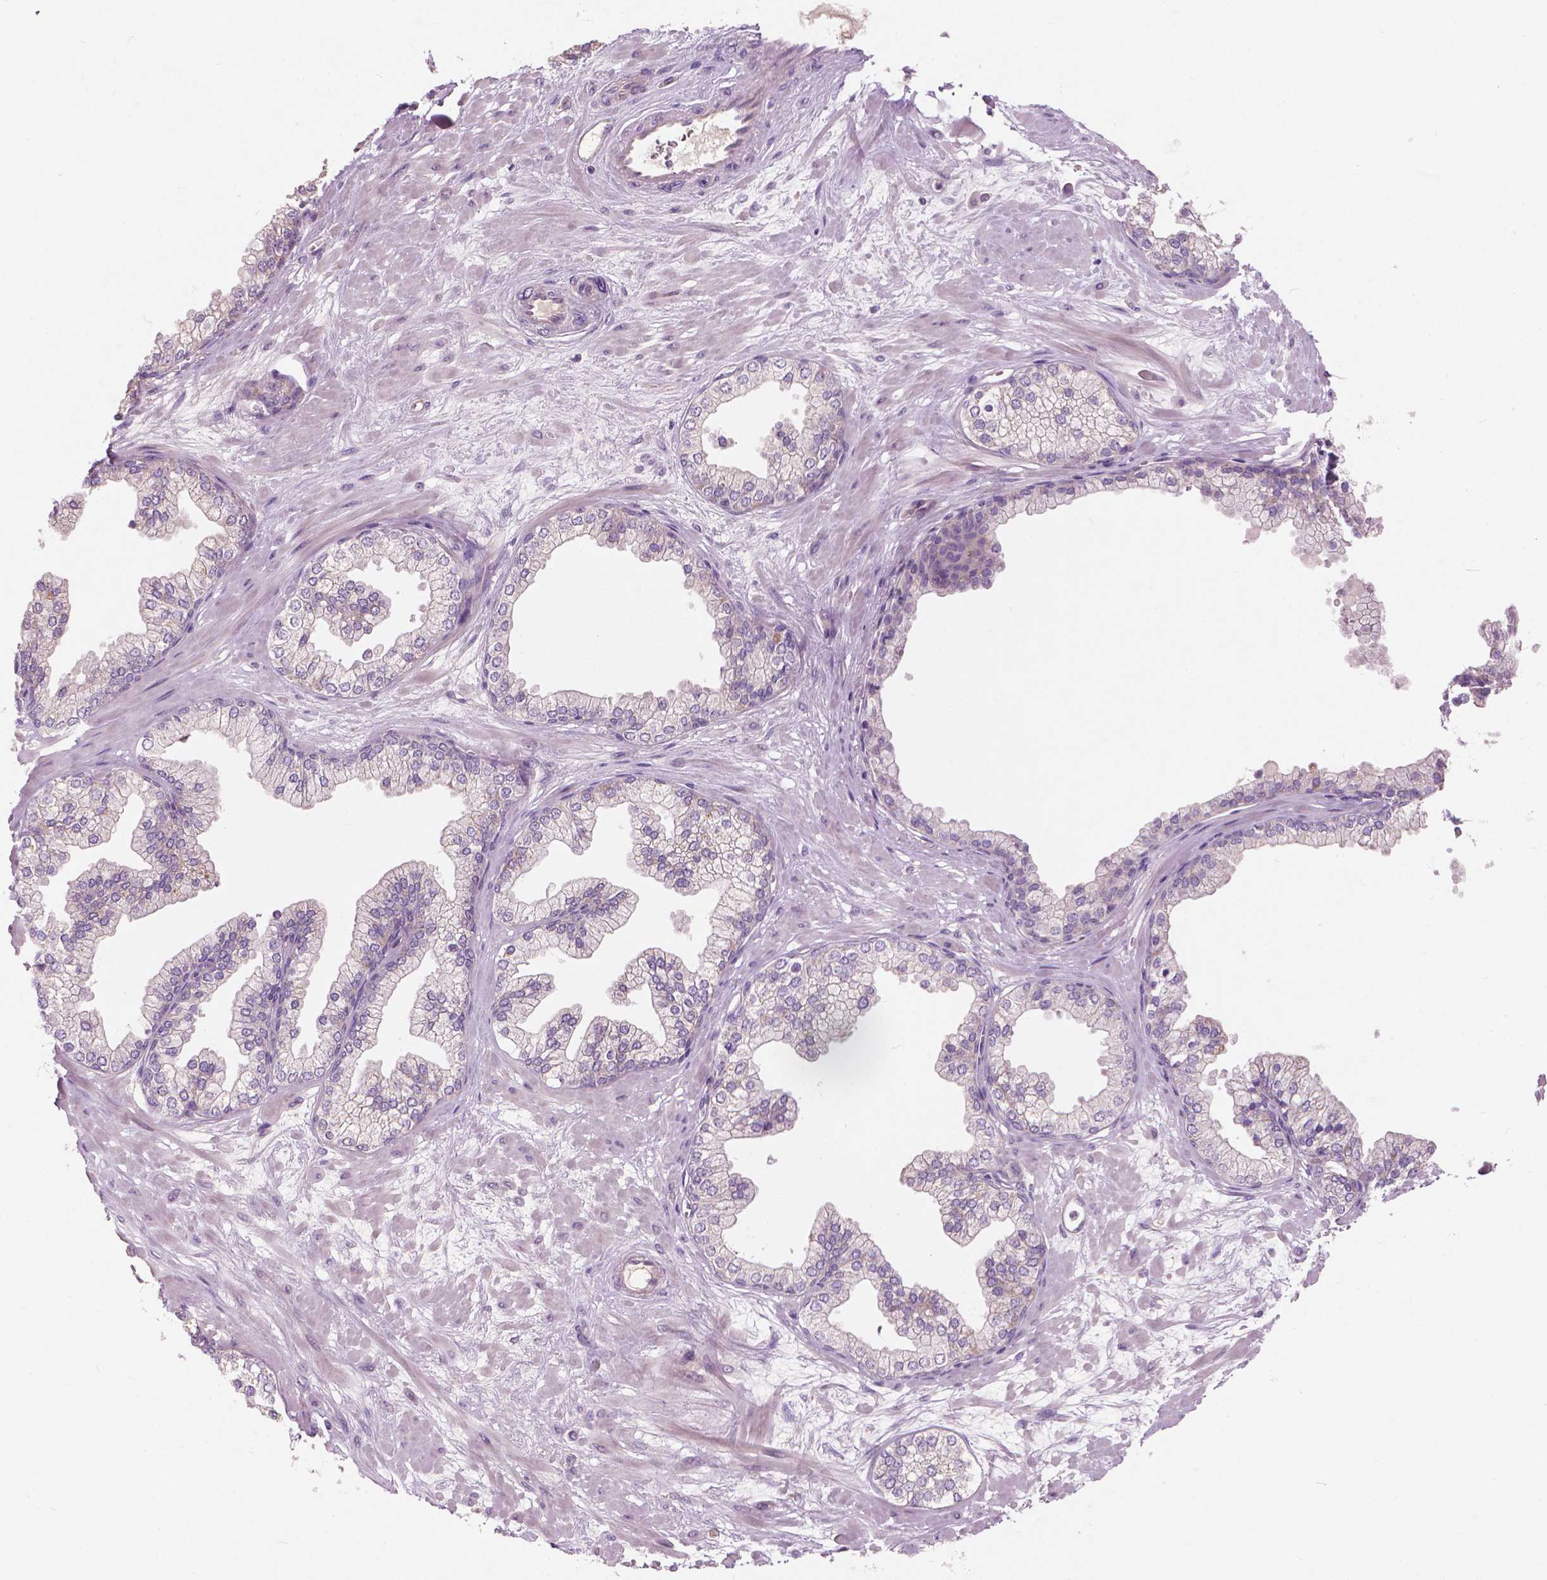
{"staining": {"intensity": "negative", "quantity": "none", "location": "none"}, "tissue": "prostate", "cell_type": "Glandular cells", "image_type": "normal", "snomed": [{"axis": "morphology", "description": "Normal tissue, NOS"}, {"axis": "topography", "description": "Prostate"}, {"axis": "topography", "description": "Peripheral nerve tissue"}], "caption": "This is a histopathology image of immunohistochemistry staining of unremarkable prostate, which shows no staining in glandular cells.", "gene": "RIIAD1", "patient": {"sex": "male", "age": 61}}